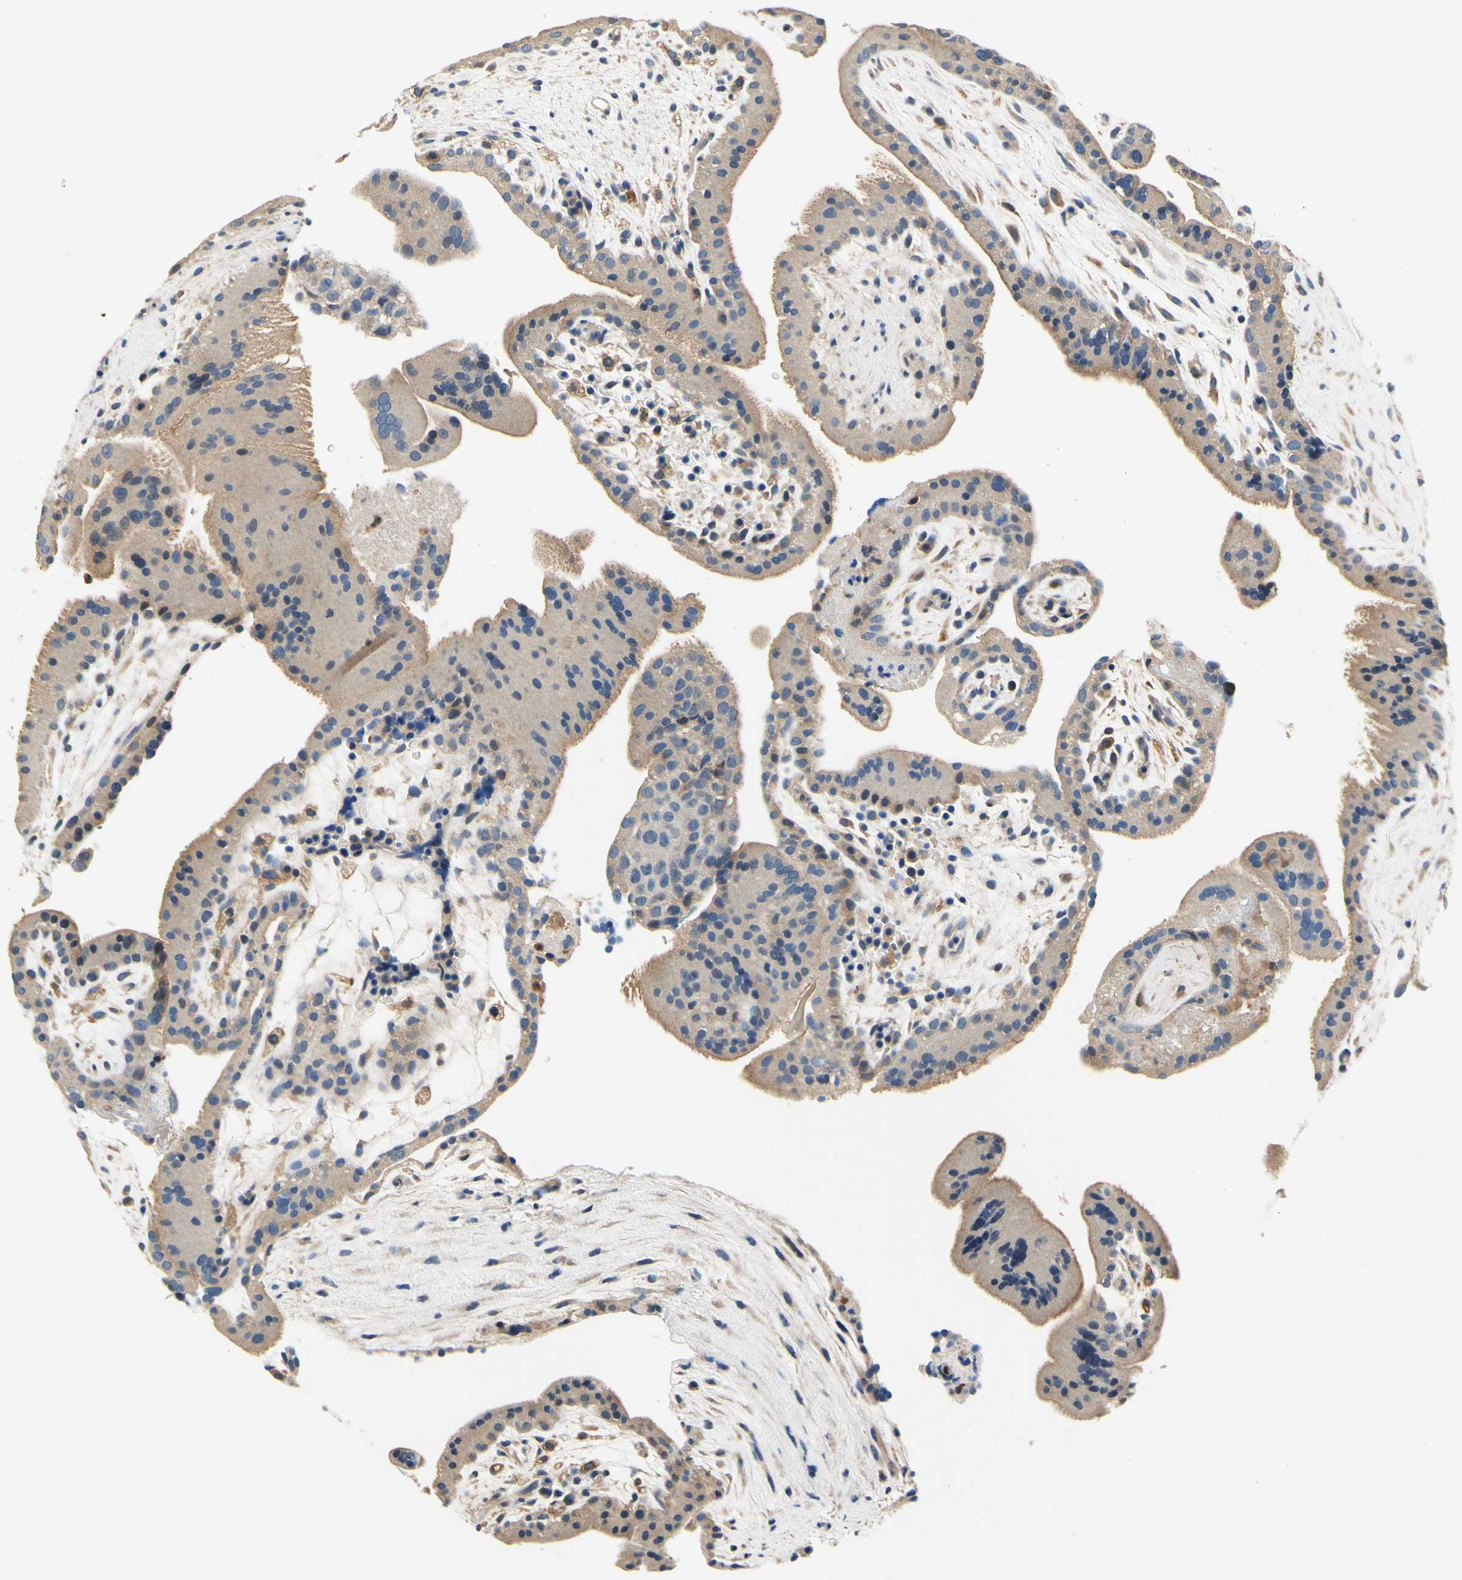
{"staining": {"intensity": "moderate", "quantity": ">75%", "location": "cytoplasmic/membranous"}, "tissue": "placenta", "cell_type": "Trophoblastic cells", "image_type": "normal", "snomed": [{"axis": "morphology", "description": "Normal tissue, NOS"}, {"axis": "topography", "description": "Placenta"}], "caption": "Human placenta stained for a protein (brown) displays moderate cytoplasmic/membranous positive expression in approximately >75% of trophoblastic cells.", "gene": "PLA2G4A", "patient": {"sex": "female", "age": 19}}